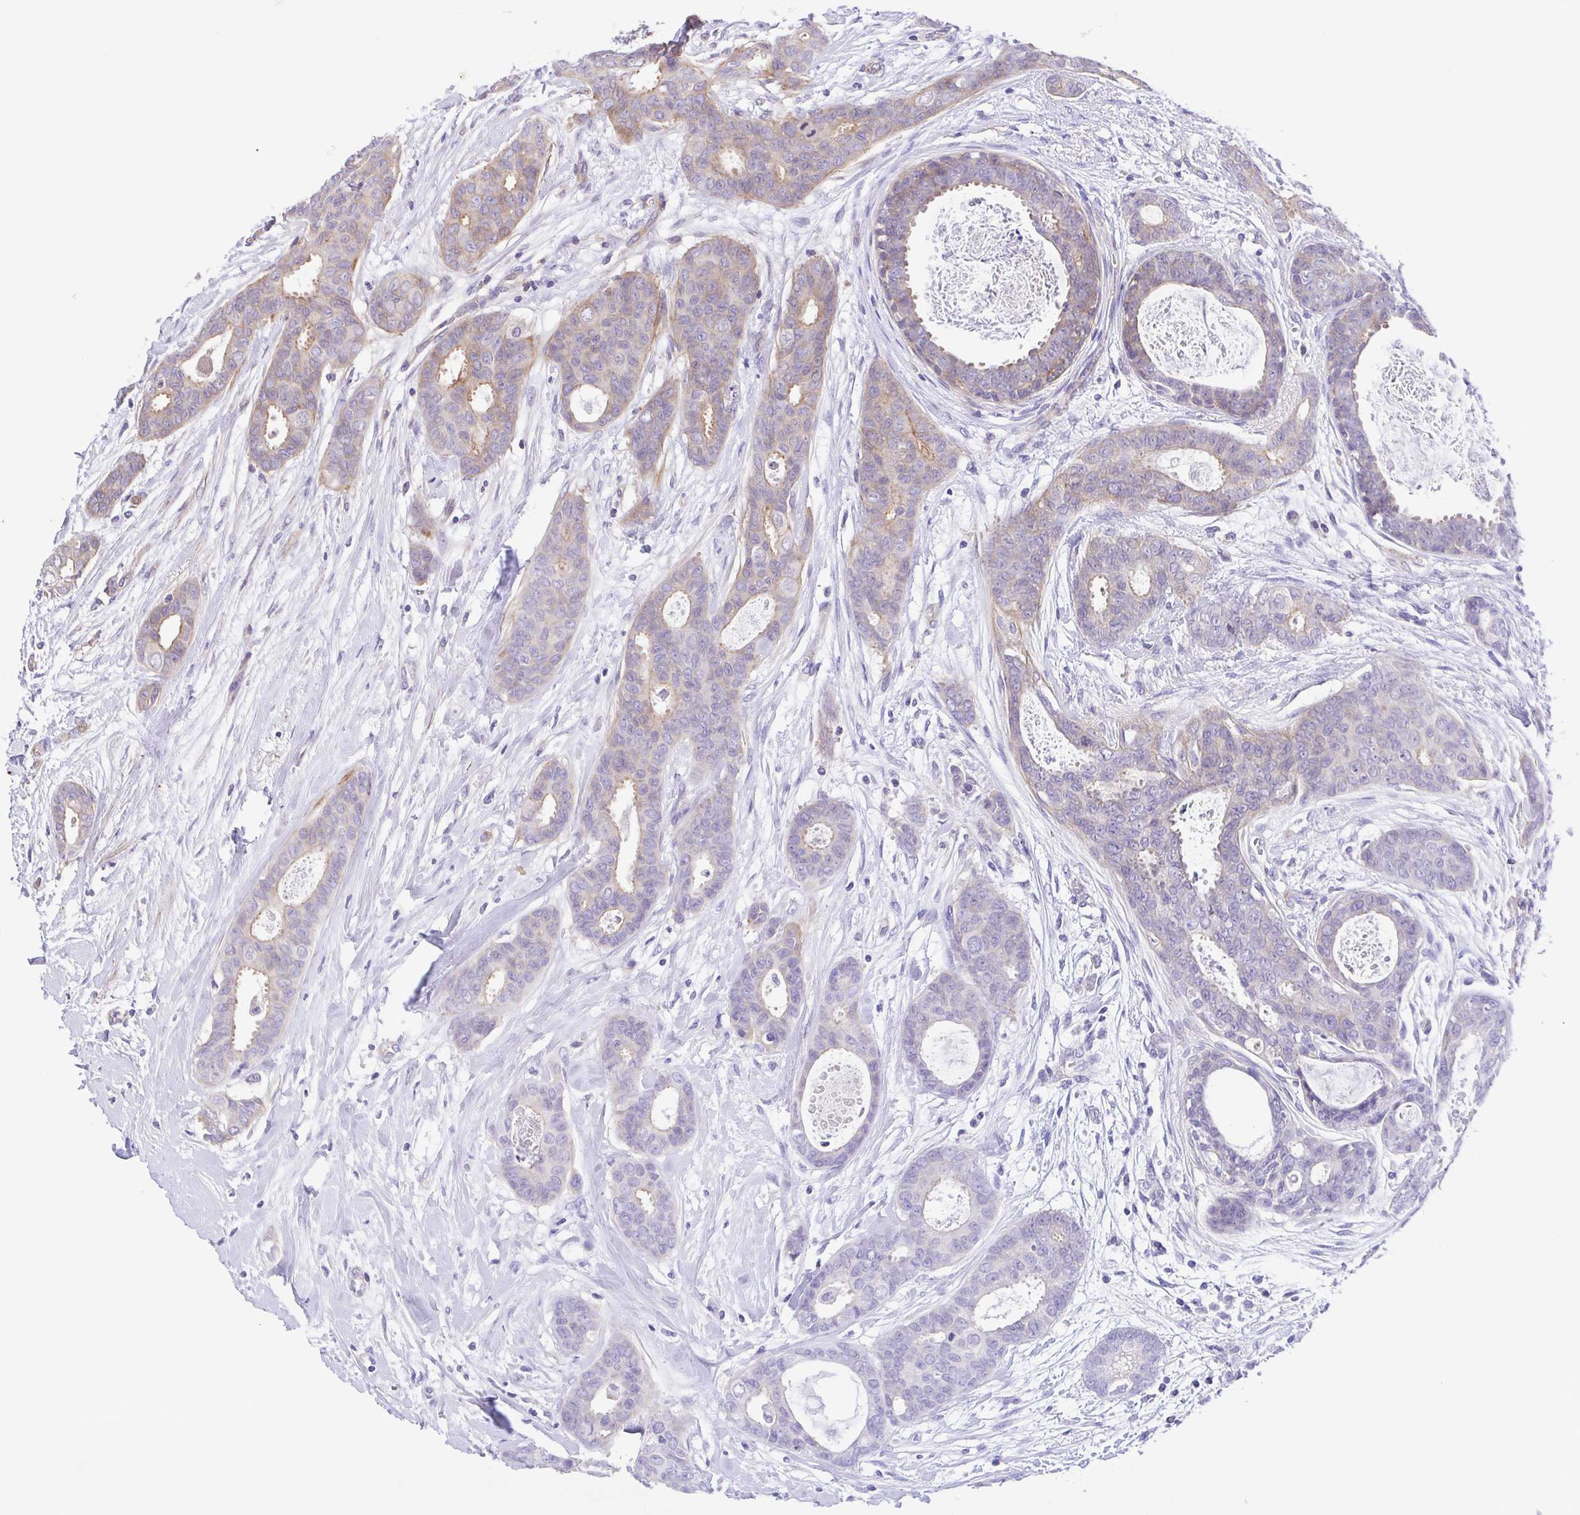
{"staining": {"intensity": "weak", "quantity": "<25%", "location": "cytoplasmic/membranous"}, "tissue": "breast cancer", "cell_type": "Tumor cells", "image_type": "cancer", "snomed": [{"axis": "morphology", "description": "Duct carcinoma"}, {"axis": "topography", "description": "Breast"}], "caption": "This is a photomicrograph of immunohistochemistry (IHC) staining of breast cancer, which shows no expression in tumor cells.", "gene": "IDE", "patient": {"sex": "female", "age": 45}}